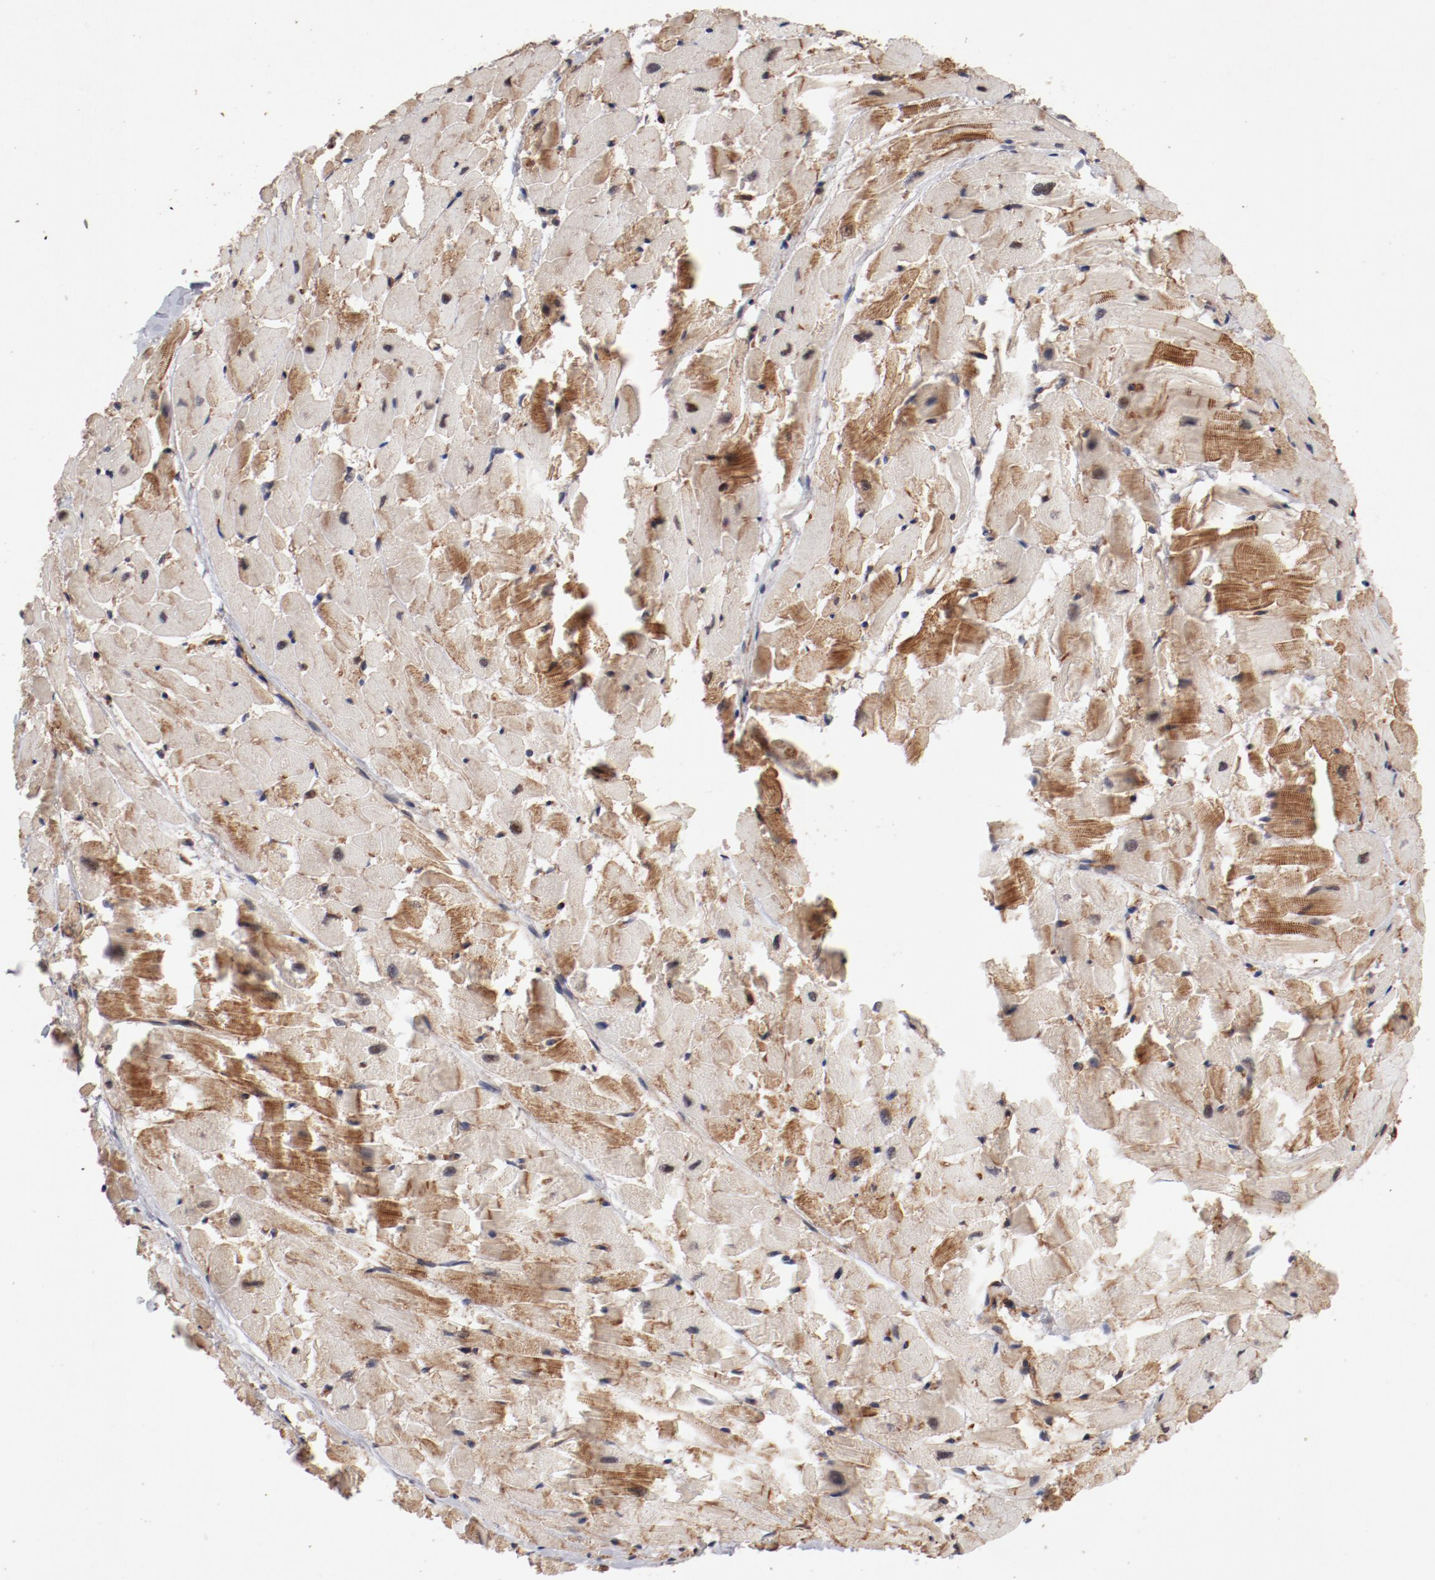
{"staining": {"intensity": "moderate", "quantity": ">75%", "location": "cytoplasmic/membranous"}, "tissue": "heart muscle", "cell_type": "Cardiomyocytes", "image_type": "normal", "snomed": [{"axis": "morphology", "description": "Normal tissue, NOS"}, {"axis": "topography", "description": "Heart"}], "caption": "Immunohistochemical staining of benign human heart muscle shows moderate cytoplasmic/membranous protein positivity in about >75% of cardiomyocytes.", "gene": "GUF1", "patient": {"sex": "female", "age": 19}}